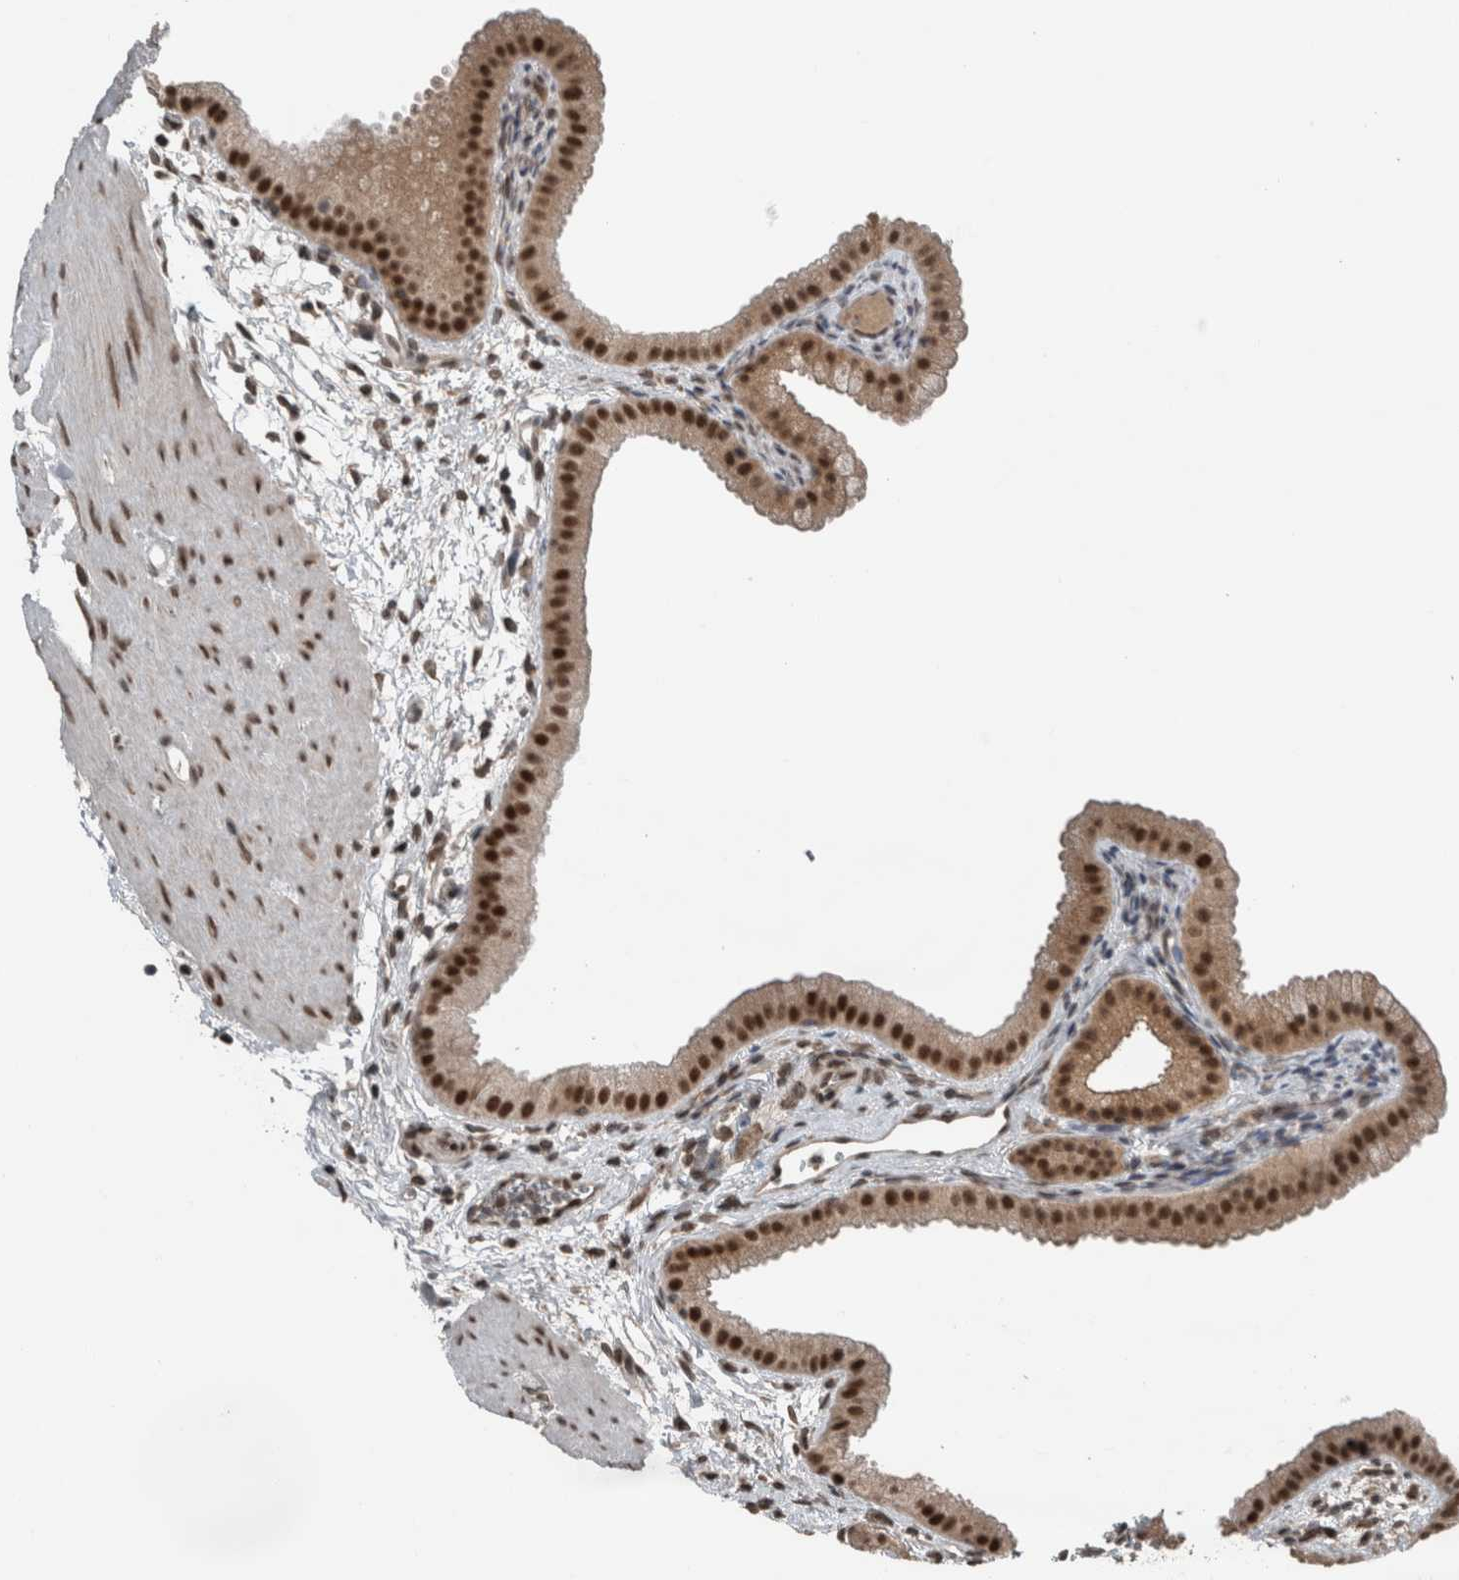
{"staining": {"intensity": "strong", "quantity": ">75%", "location": "cytoplasmic/membranous,nuclear"}, "tissue": "gallbladder", "cell_type": "Glandular cells", "image_type": "normal", "snomed": [{"axis": "morphology", "description": "Normal tissue, NOS"}, {"axis": "topography", "description": "Gallbladder"}], "caption": "This is a micrograph of immunohistochemistry staining of unremarkable gallbladder, which shows strong positivity in the cytoplasmic/membranous,nuclear of glandular cells.", "gene": "SPAG7", "patient": {"sex": "female", "age": 64}}